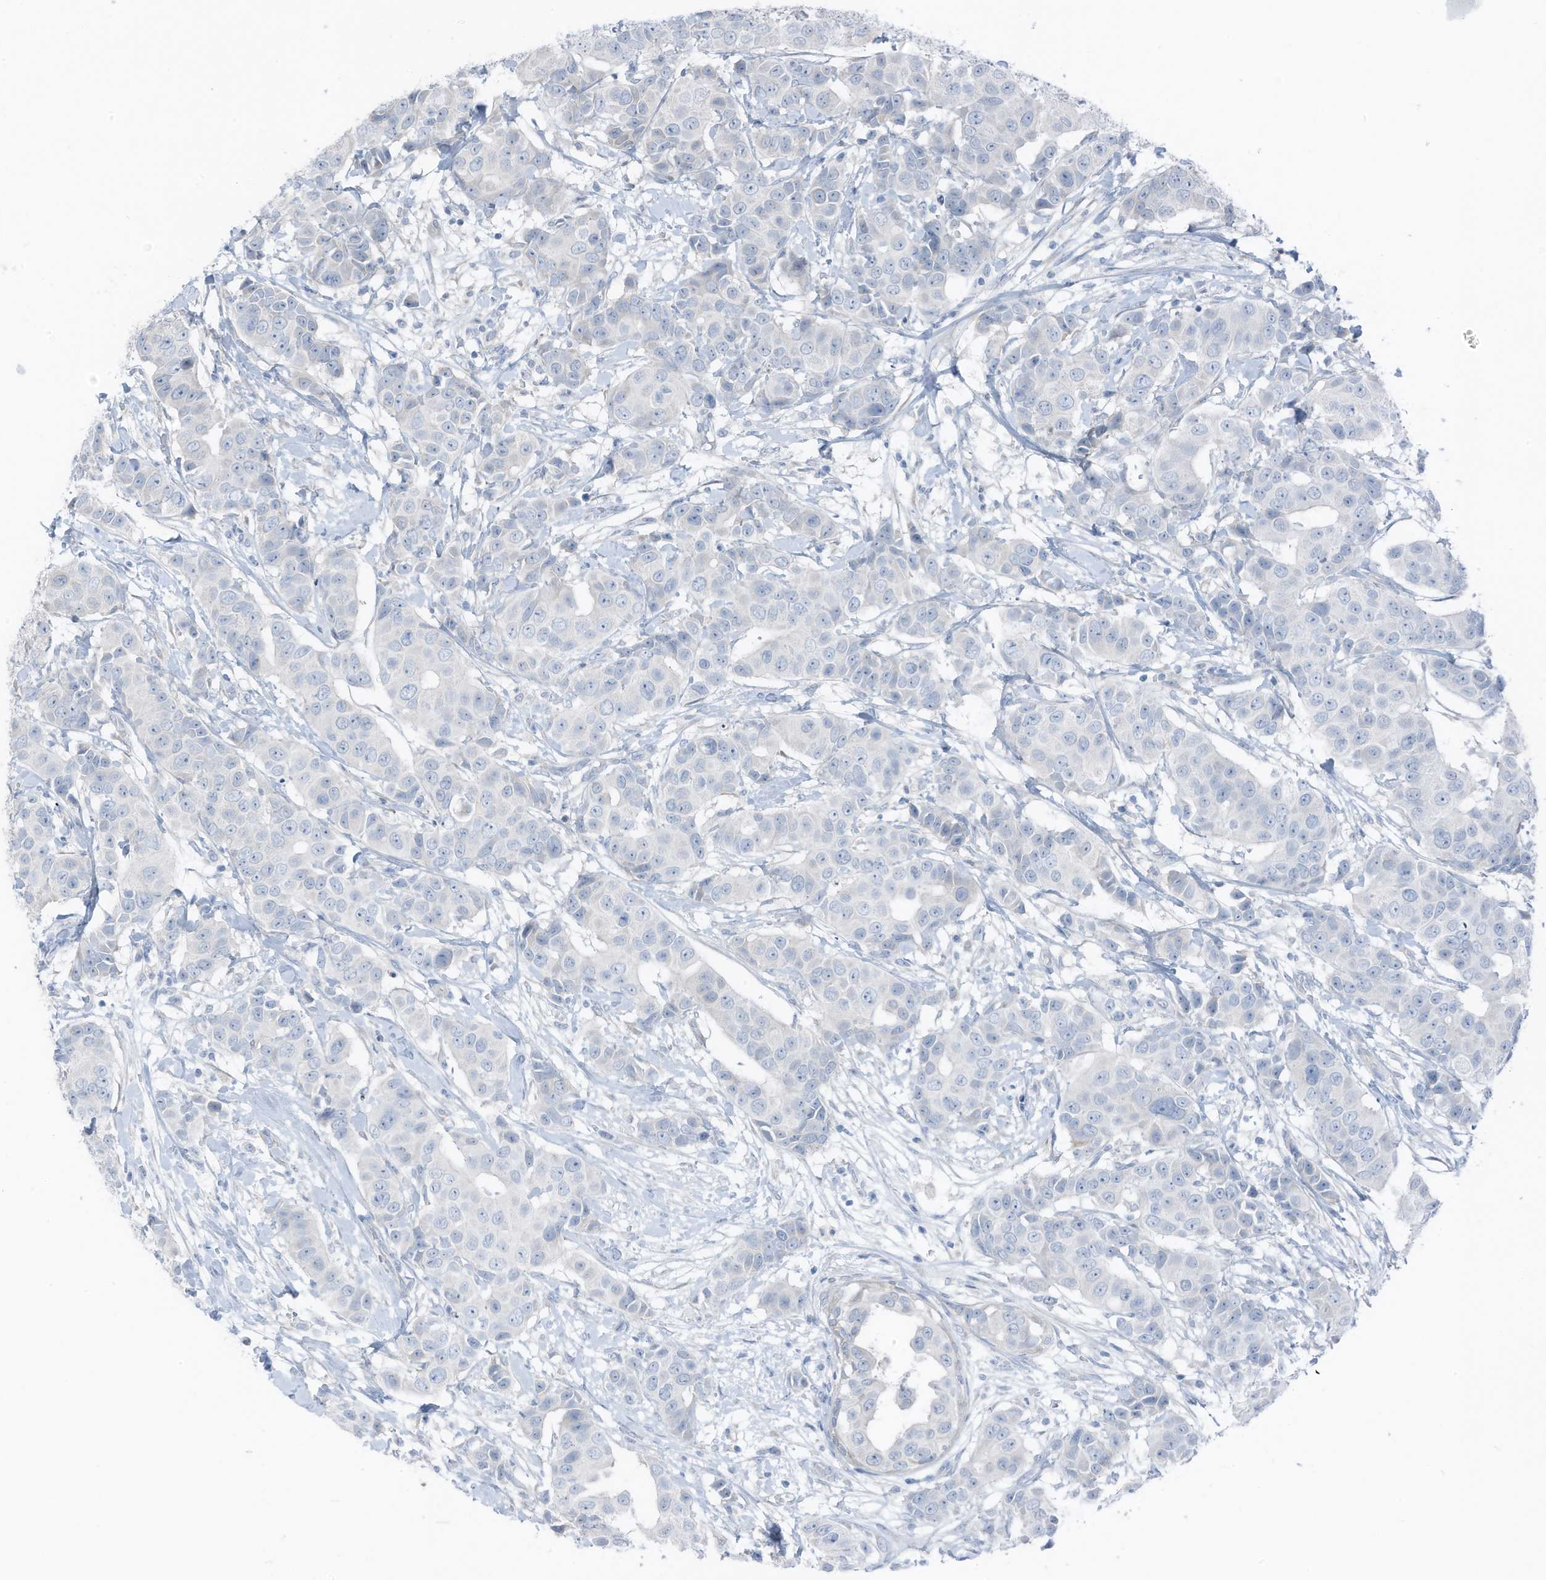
{"staining": {"intensity": "negative", "quantity": "none", "location": "none"}, "tissue": "breast cancer", "cell_type": "Tumor cells", "image_type": "cancer", "snomed": [{"axis": "morphology", "description": "Normal tissue, NOS"}, {"axis": "morphology", "description": "Duct carcinoma"}, {"axis": "topography", "description": "Breast"}], "caption": "IHC micrograph of breast cancer stained for a protein (brown), which displays no positivity in tumor cells.", "gene": "ARHGEF33", "patient": {"sex": "female", "age": 39}}